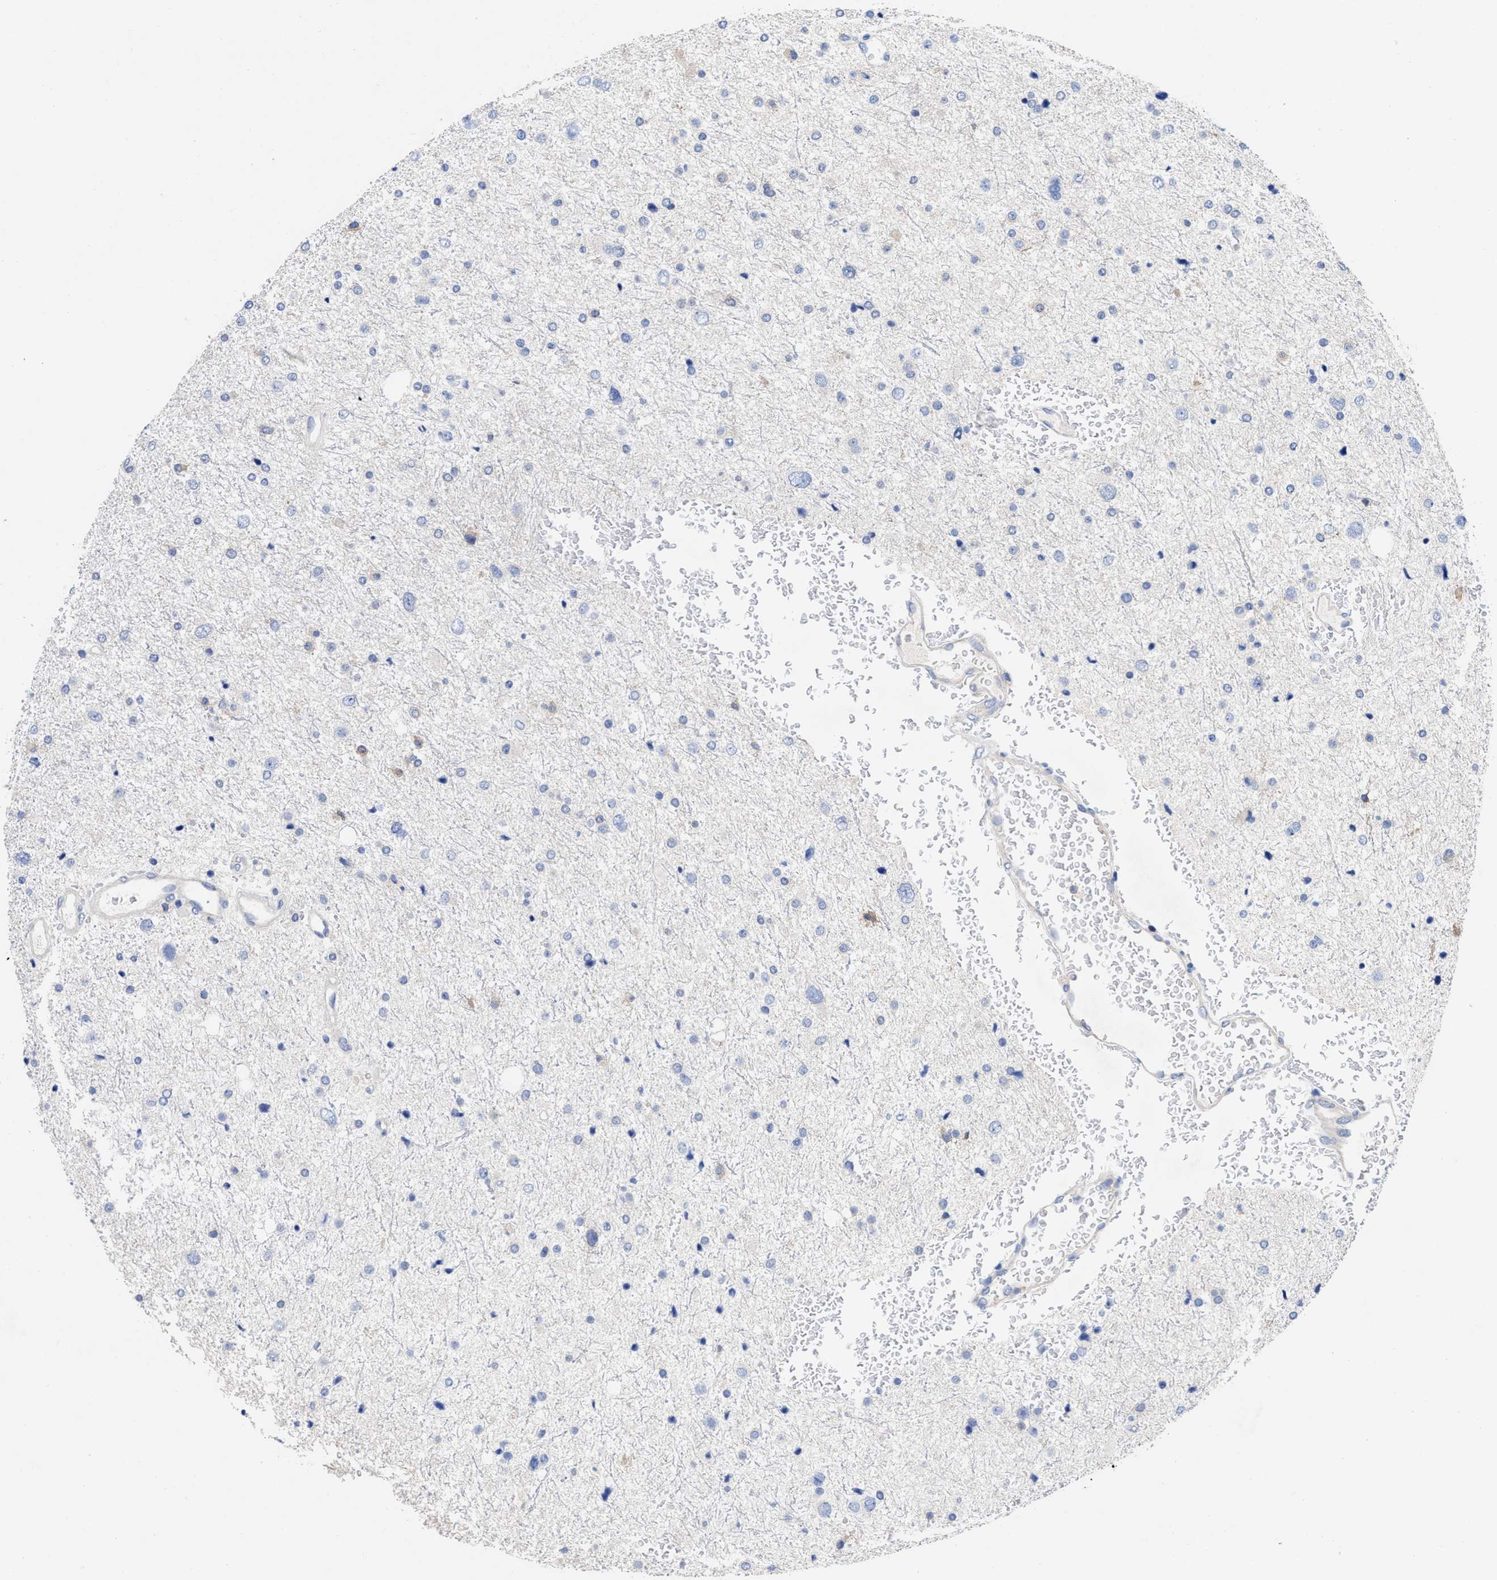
{"staining": {"intensity": "negative", "quantity": "none", "location": "none"}, "tissue": "glioma", "cell_type": "Tumor cells", "image_type": "cancer", "snomed": [{"axis": "morphology", "description": "Glioma, malignant, Low grade"}, {"axis": "topography", "description": "Brain"}], "caption": "The micrograph demonstrates no significant expression in tumor cells of glioma.", "gene": "TXNDC17", "patient": {"sex": "female", "age": 37}}